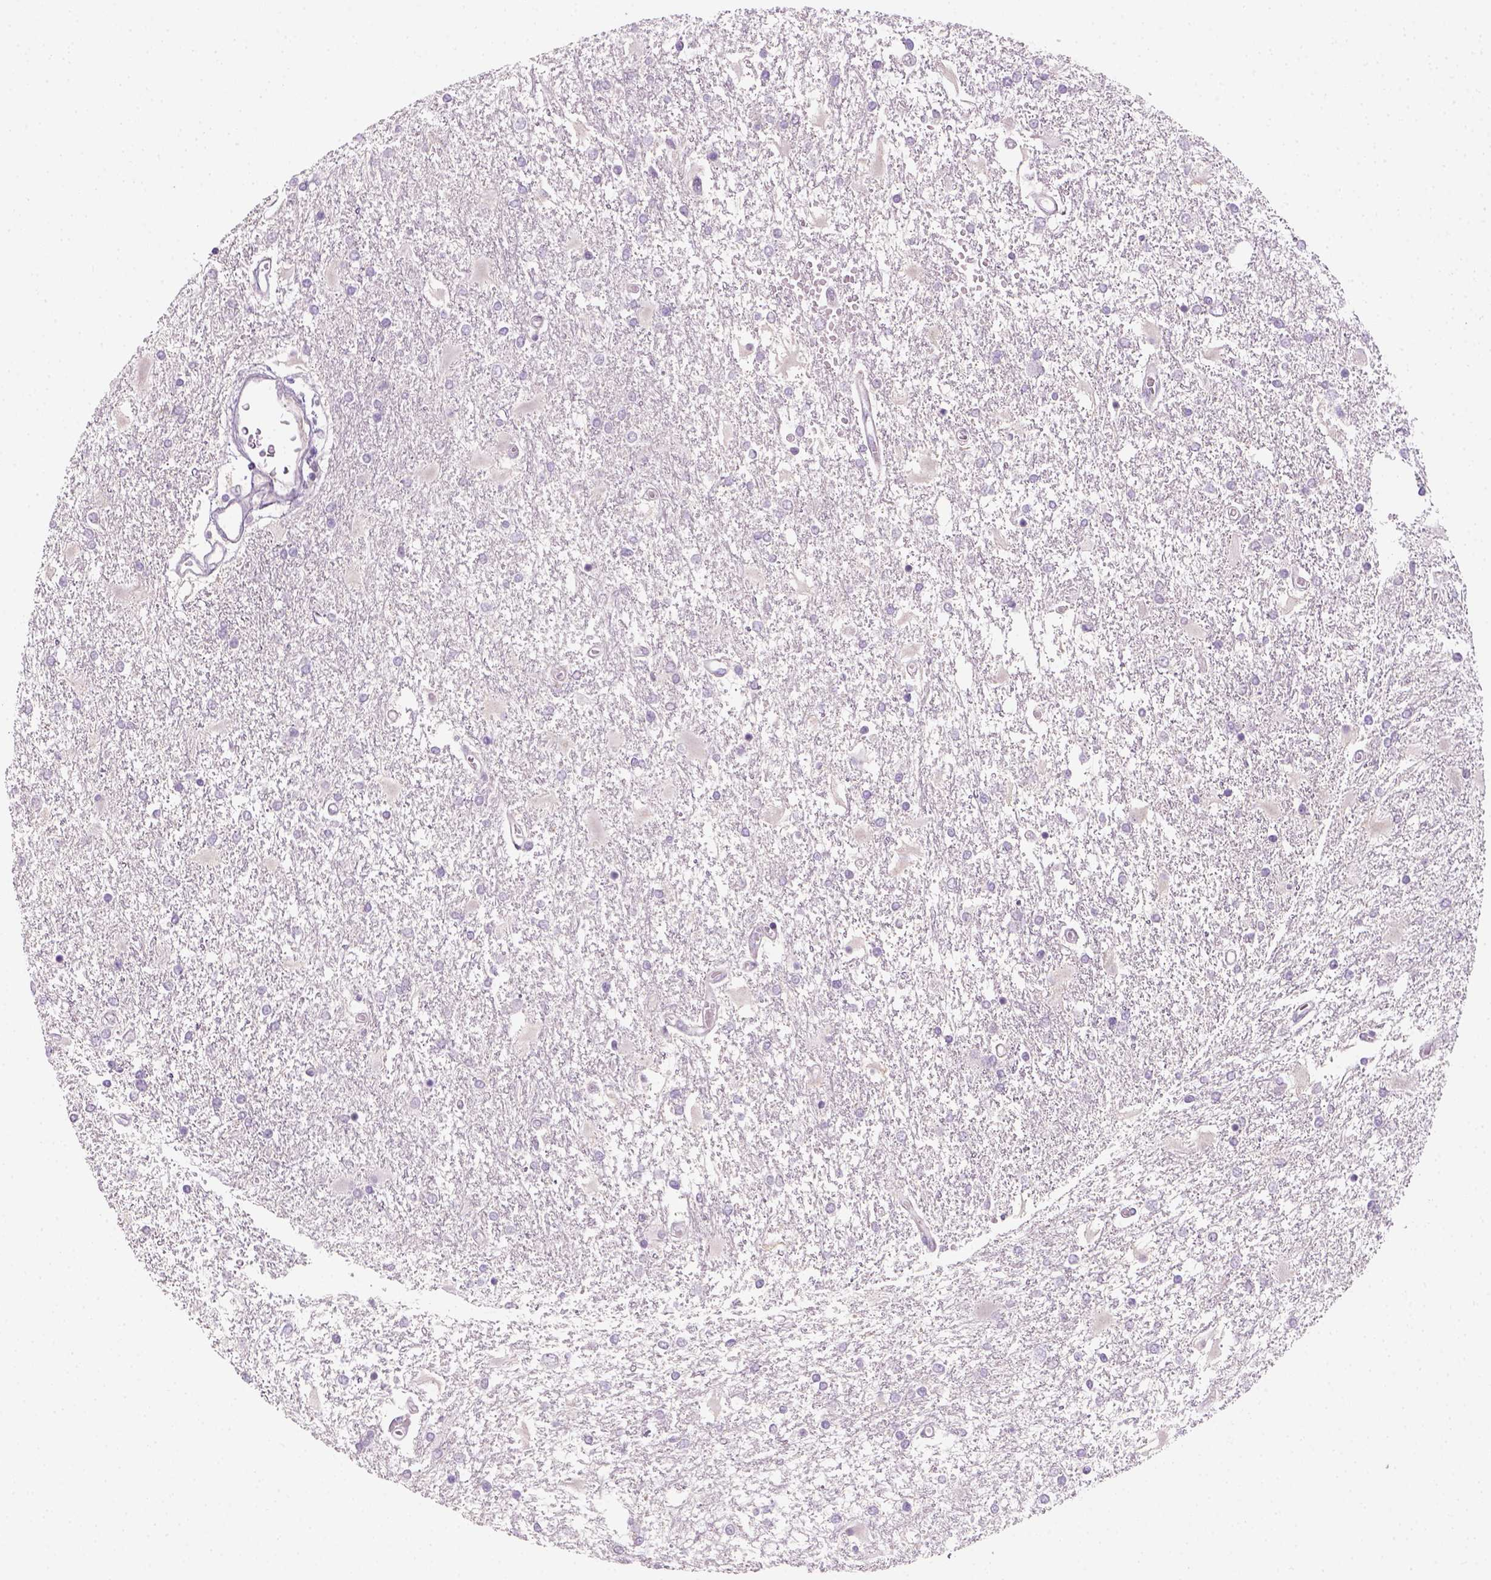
{"staining": {"intensity": "negative", "quantity": "none", "location": "none"}, "tissue": "glioma", "cell_type": "Tumor cells", "image_type": "cancer", "snomed": [{"axis": "morphology", "description": "Glioma, malignant, High grade"}, {"axis": "topography", "description": "Cerebral cortex"}], "caption": "IHC micrograph of malignant high-grade glioma stained for a protein (brown), which demonstrates no expression in tumor cells.", "gene": "GFI1B", "patient": {"sex": "male", "age": 79}}